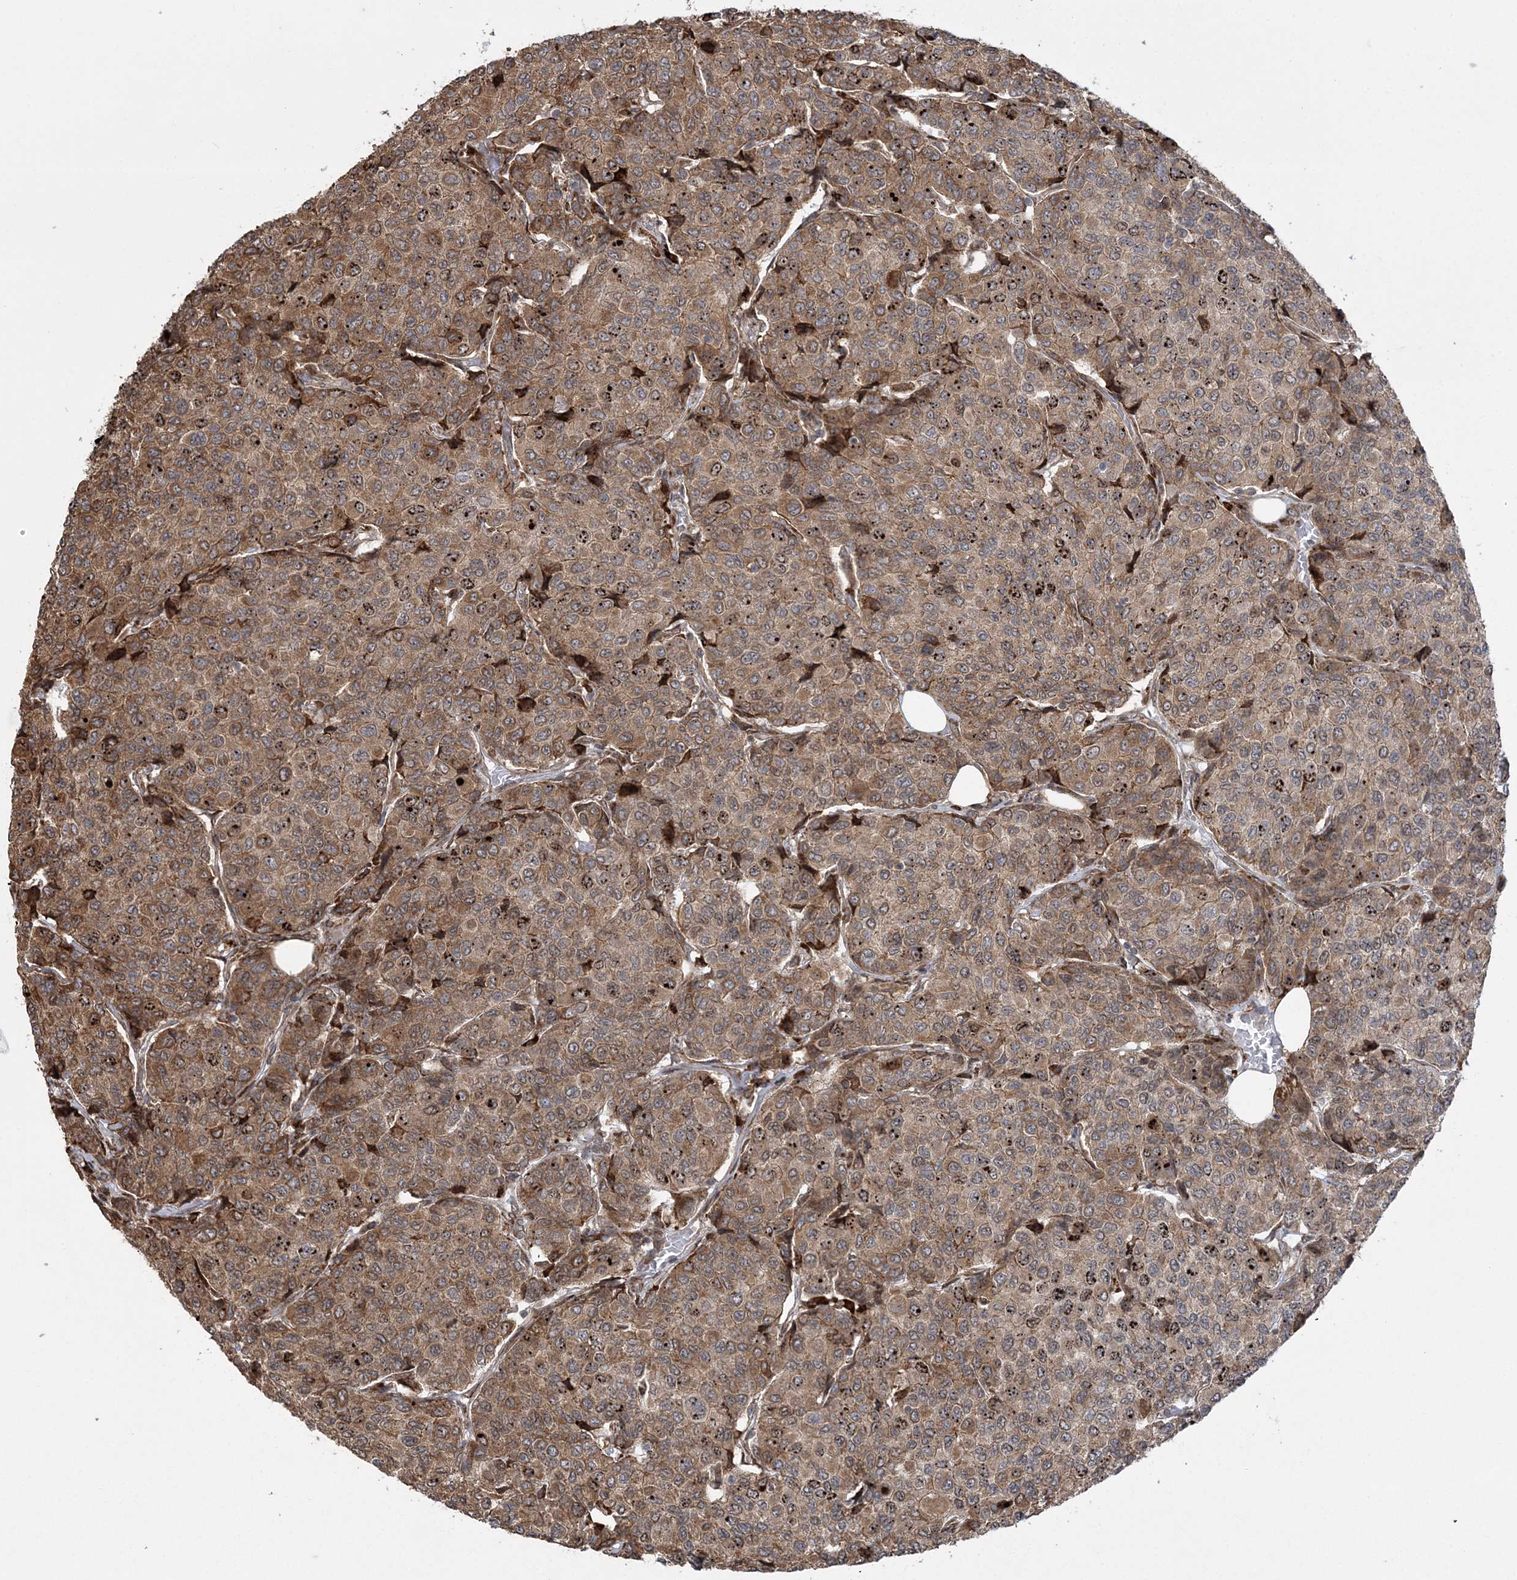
{"staining": {"intensity": "moderate", "quantity": ">75%", "location": "cytoplasmic/membranous"}, "tissue": "breast cancer", "cell_type": "Tumor cells", "image_type": "cancer", "snomed": [{"axis": "morphology", "description": "Duct carcinoma"}, {"axis": "topography", "description": "Breast"}], "caption": "Tumor cells reveal medium levels of moderate cytoplasmic/membranous staining in about >75% of cells in breast cancer (infiltrating ductal carcinoma). (Brightfield microscopy of DAB IHC at high magnification).", "gene": "EFCAB12", "patient": {"sex": "female", "age": 55}}